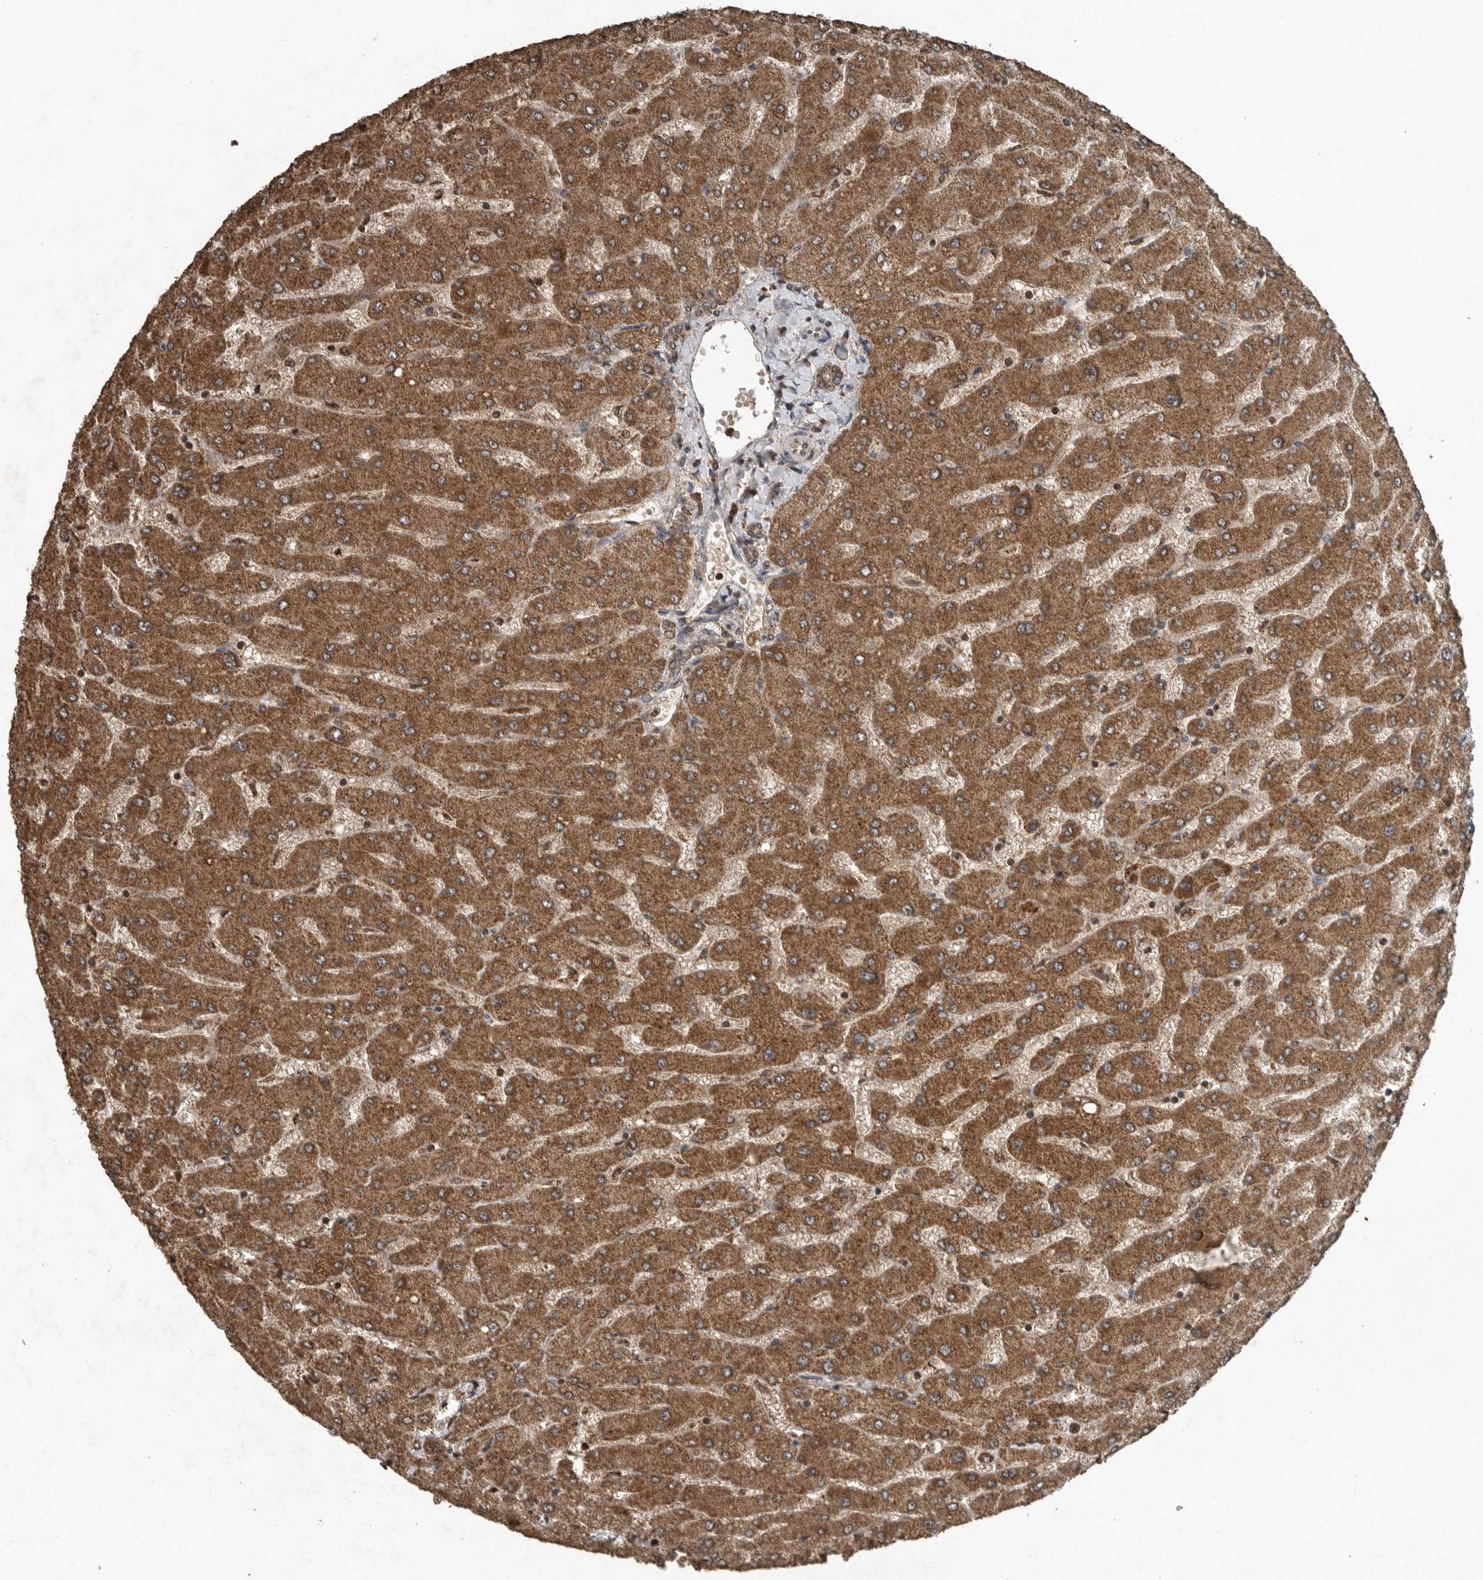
{"staining": {"intensity": "moderate", "quantity": ">75%", "location": "cytoplasmic/membranous"}, "tissue": "liver", "cell_type": "Cholangiocytes", "image_type": "normal", "snomed": [{"axis": "morphology", "description": "Normal tissue, NOS"}, {"axis": "topography", "description": "Liver"}], "caption": "Cholangiocytes display medium levels of moderate cytoplasmic/membranous staining in about >75% of cells in unremarkable human liver.", "gene": "IL6ST", "patient": {"sex": "male", "age": 55}}